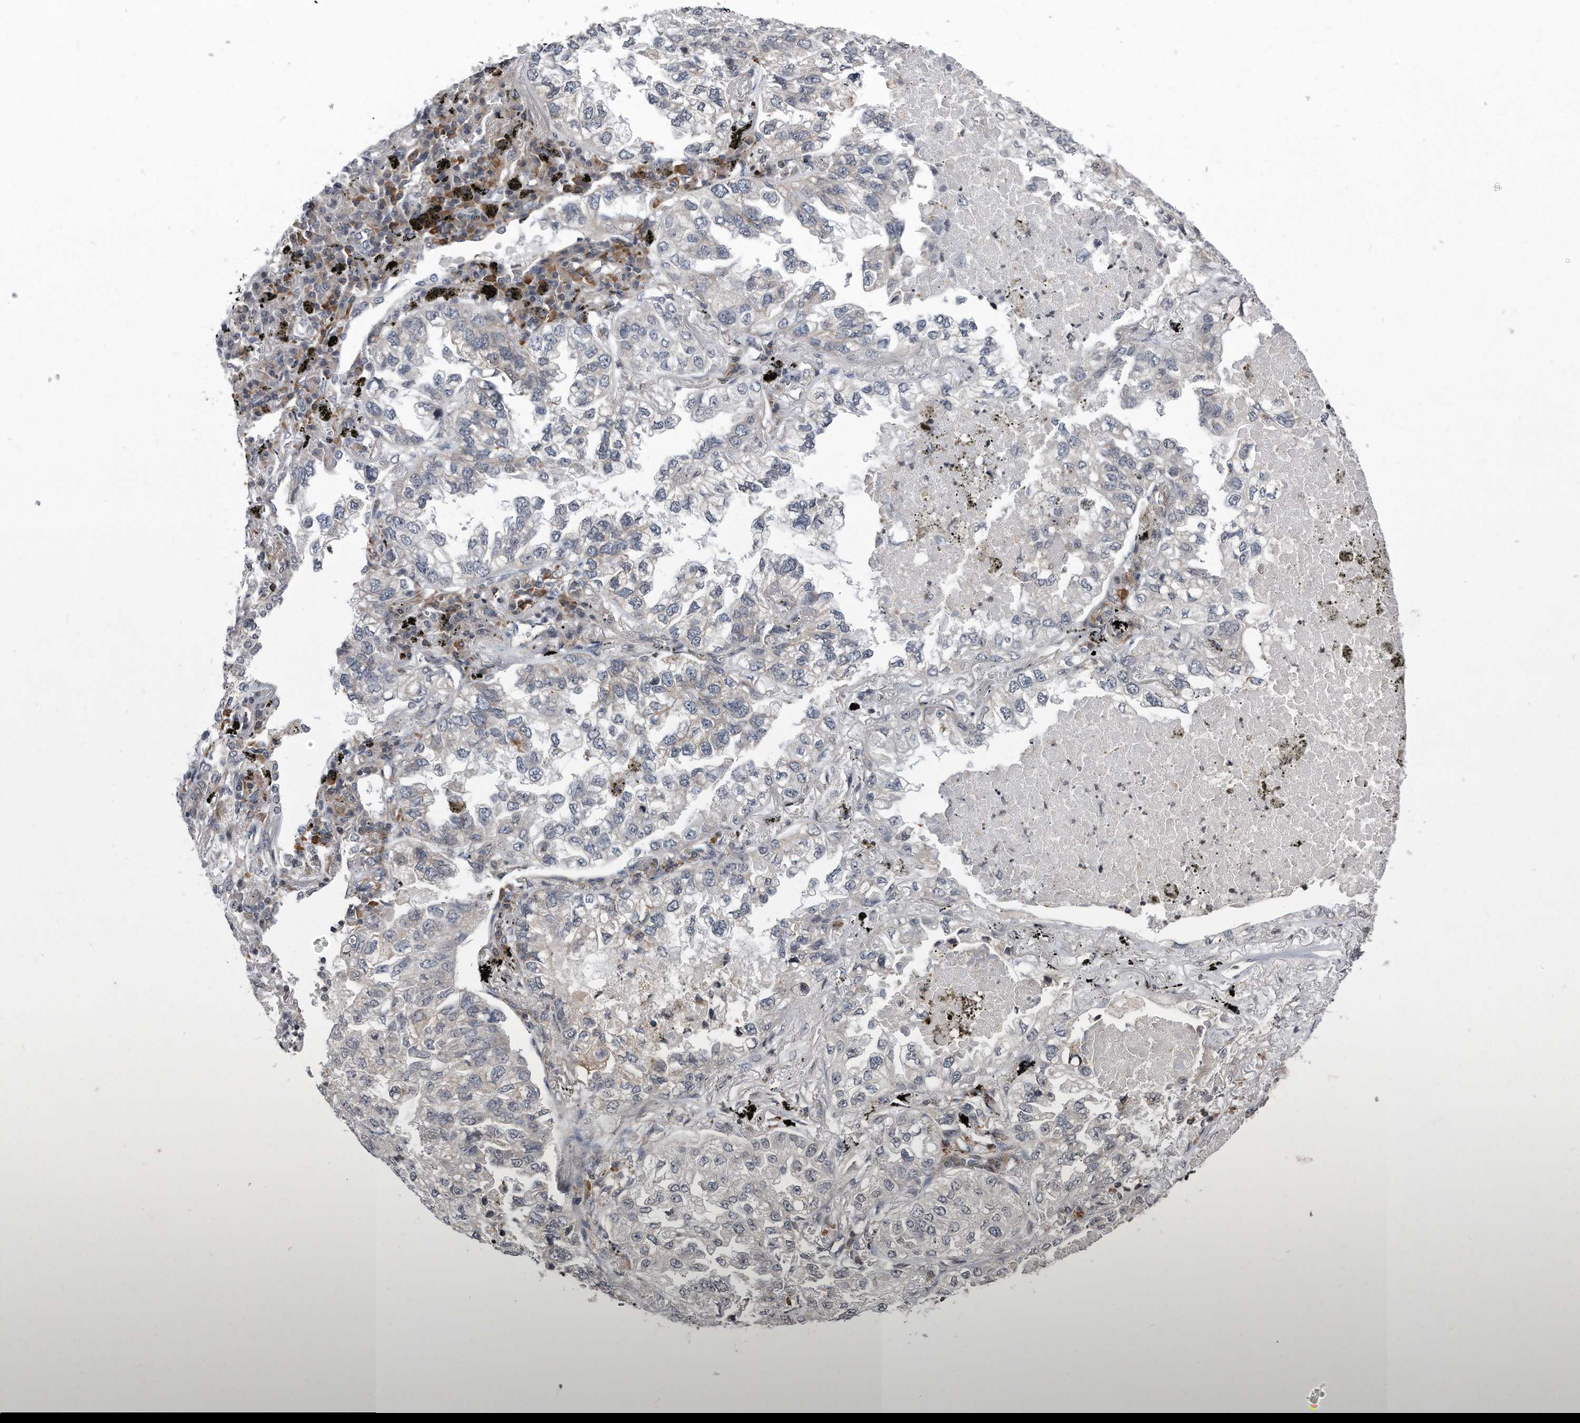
{"staining": {"intensity": "negative", "quantity": "none", "location": "none"}, "tissue": "lung cancer", "cell_type": "Tumor cells", "image_type": "cancer", "snomed": [{"axis": "morphology", "description": "Adenocarcinoma, NOS"}, {"axis": "topography", "description": "Lung"}], "caption": "Immunohistochemistry (IHC) micrograph of neoplastic tissue: lung cancer (adenocarcinoma) stained with DAB (3,3'-diaminobenzidine) displays no significant protein staining in tumor cells. Brightfield microscopy of IHC stained with DAB (brown) and hematoxylin (blue), captured at high magnification.", "gene": "DAB1", "patient": {"sex": "male", "age": 65}}